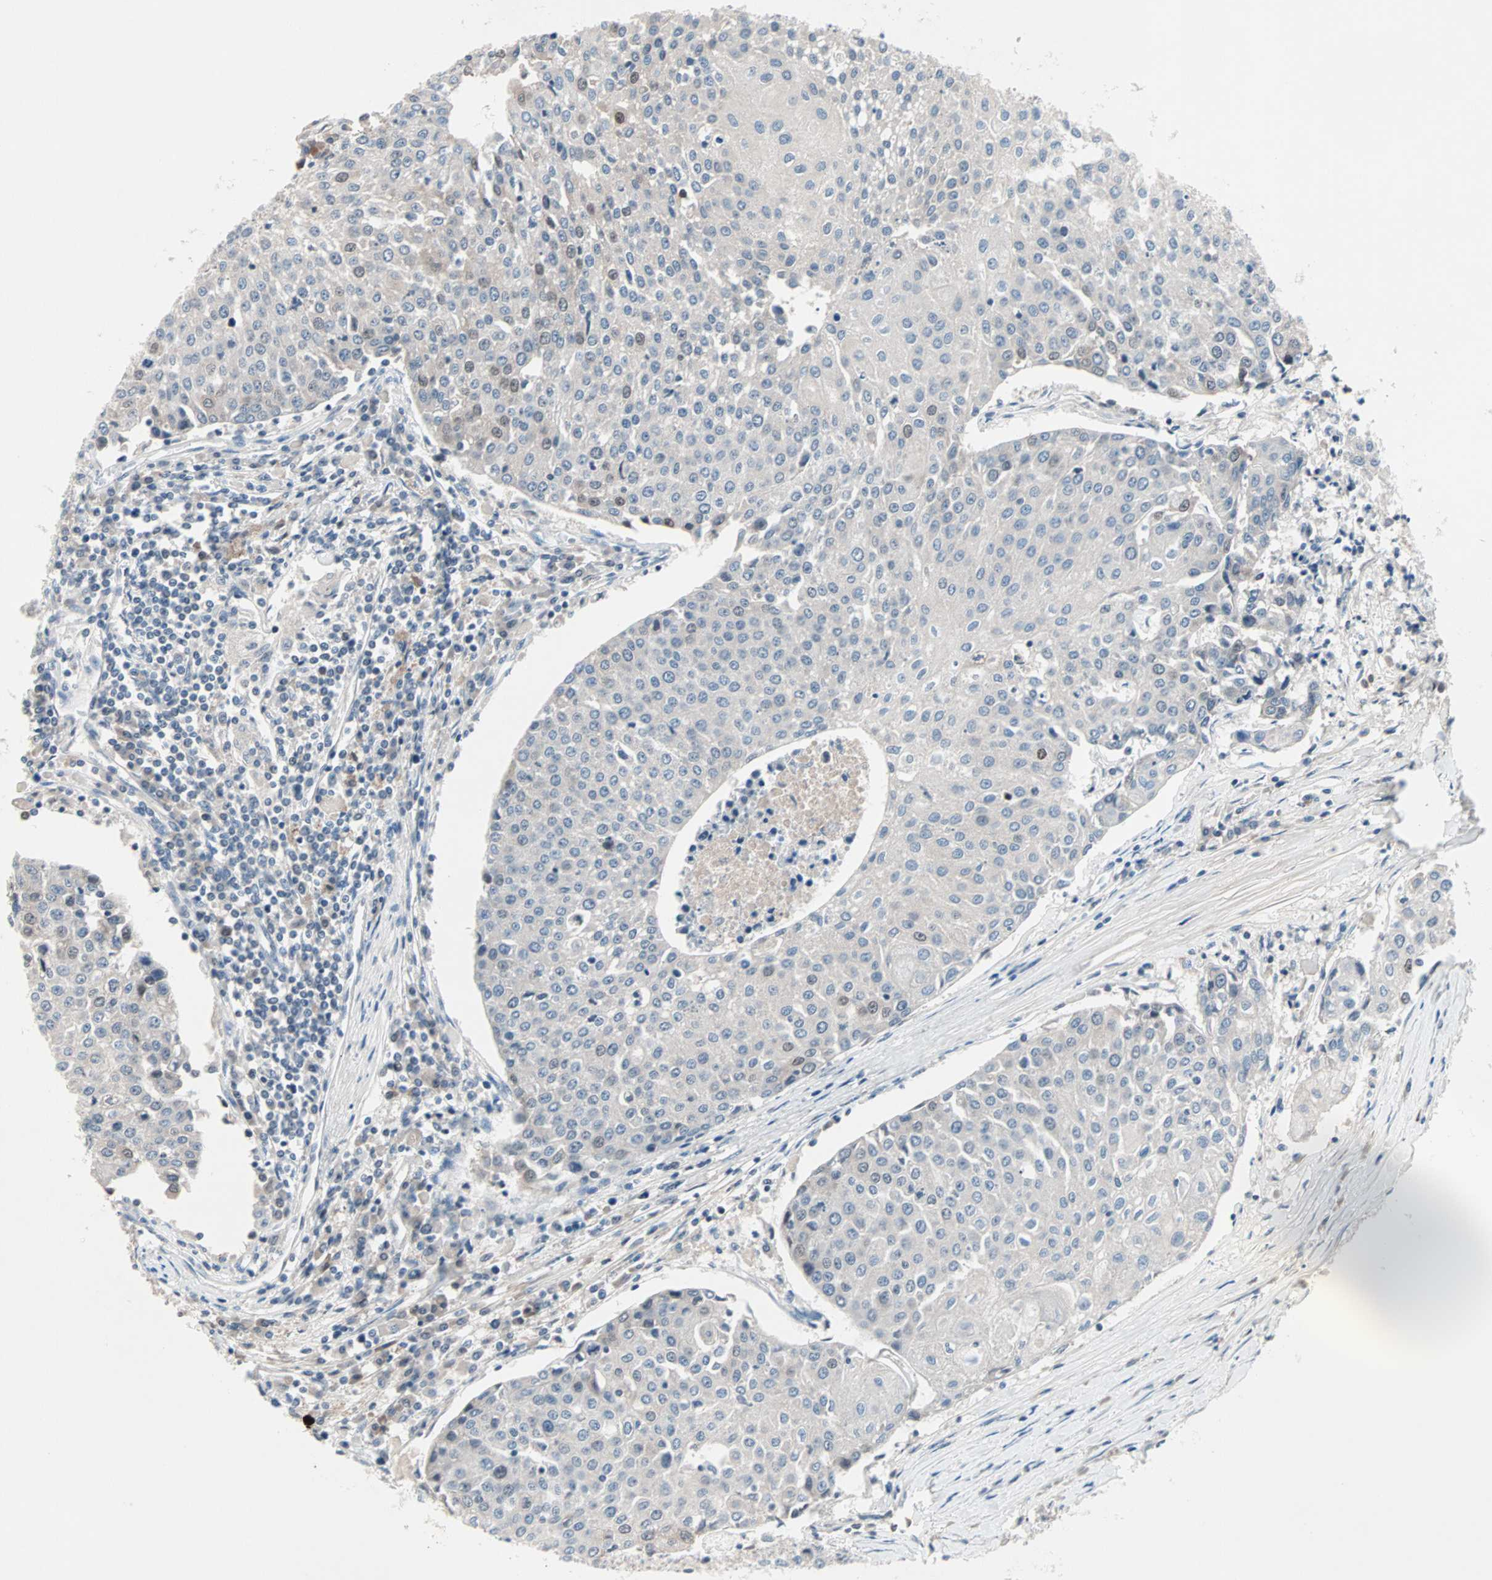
{"staining": {"intensity": "negative", "quantity": "none", "location": "none"}, "tissue": "urothelial cancer", "cell_type": "Tumor cells", "image_type": "cancer", "snomed": [{"axis": "morphology", "description": "Urothelial carcinoma, High grade"}, {"axis": "topography", "description": "Urinary bladder"}], "caption": "This is an IHC image of human urothelial carcinoma (high-grade). There is no expression in tumor cells.", "gene": "CCNE2", "patient": {"sex": "female", "age": 85}}